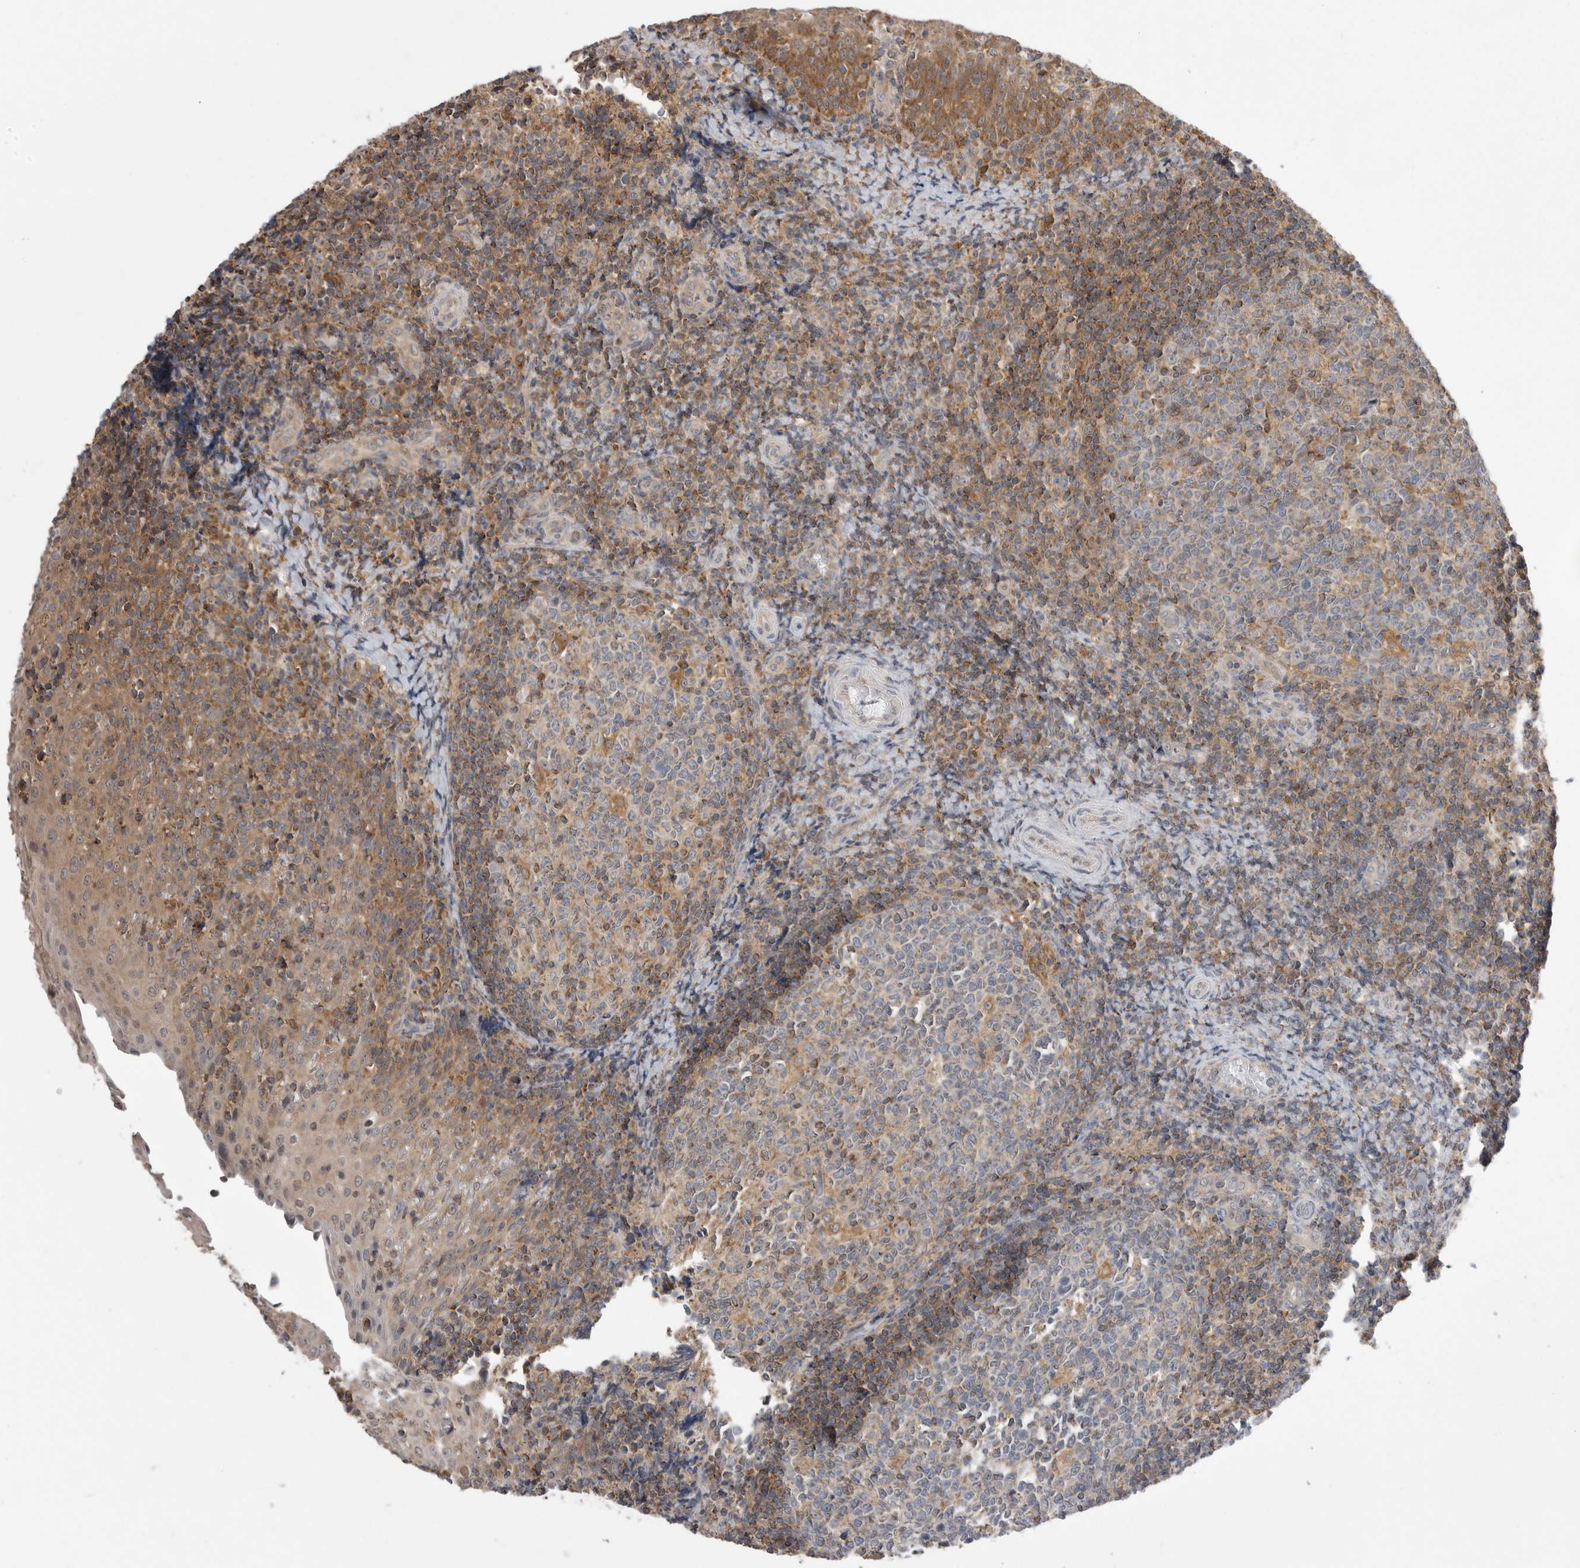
{"staining": {"intensity": "moderate", "quantity": "25%-75%", "location": "cytoplasmic/membranous"}, "tissue": "tonsil", "cell_type": "Germinal center cells", "image_type": "normal", "snomed": [{"axis": "morphology", "description": "Normal tissue, NOS"}, {"axis": "topography", "description": "Tonsil"}], "caption": "Germinal center cells exhibit medium levels of moderate cytoplasmic/membranous staining in about 25%-75% of cells in benign tonsil.", "gene": "KYAT3", "patient": {"sex": "female", "age": 19}}